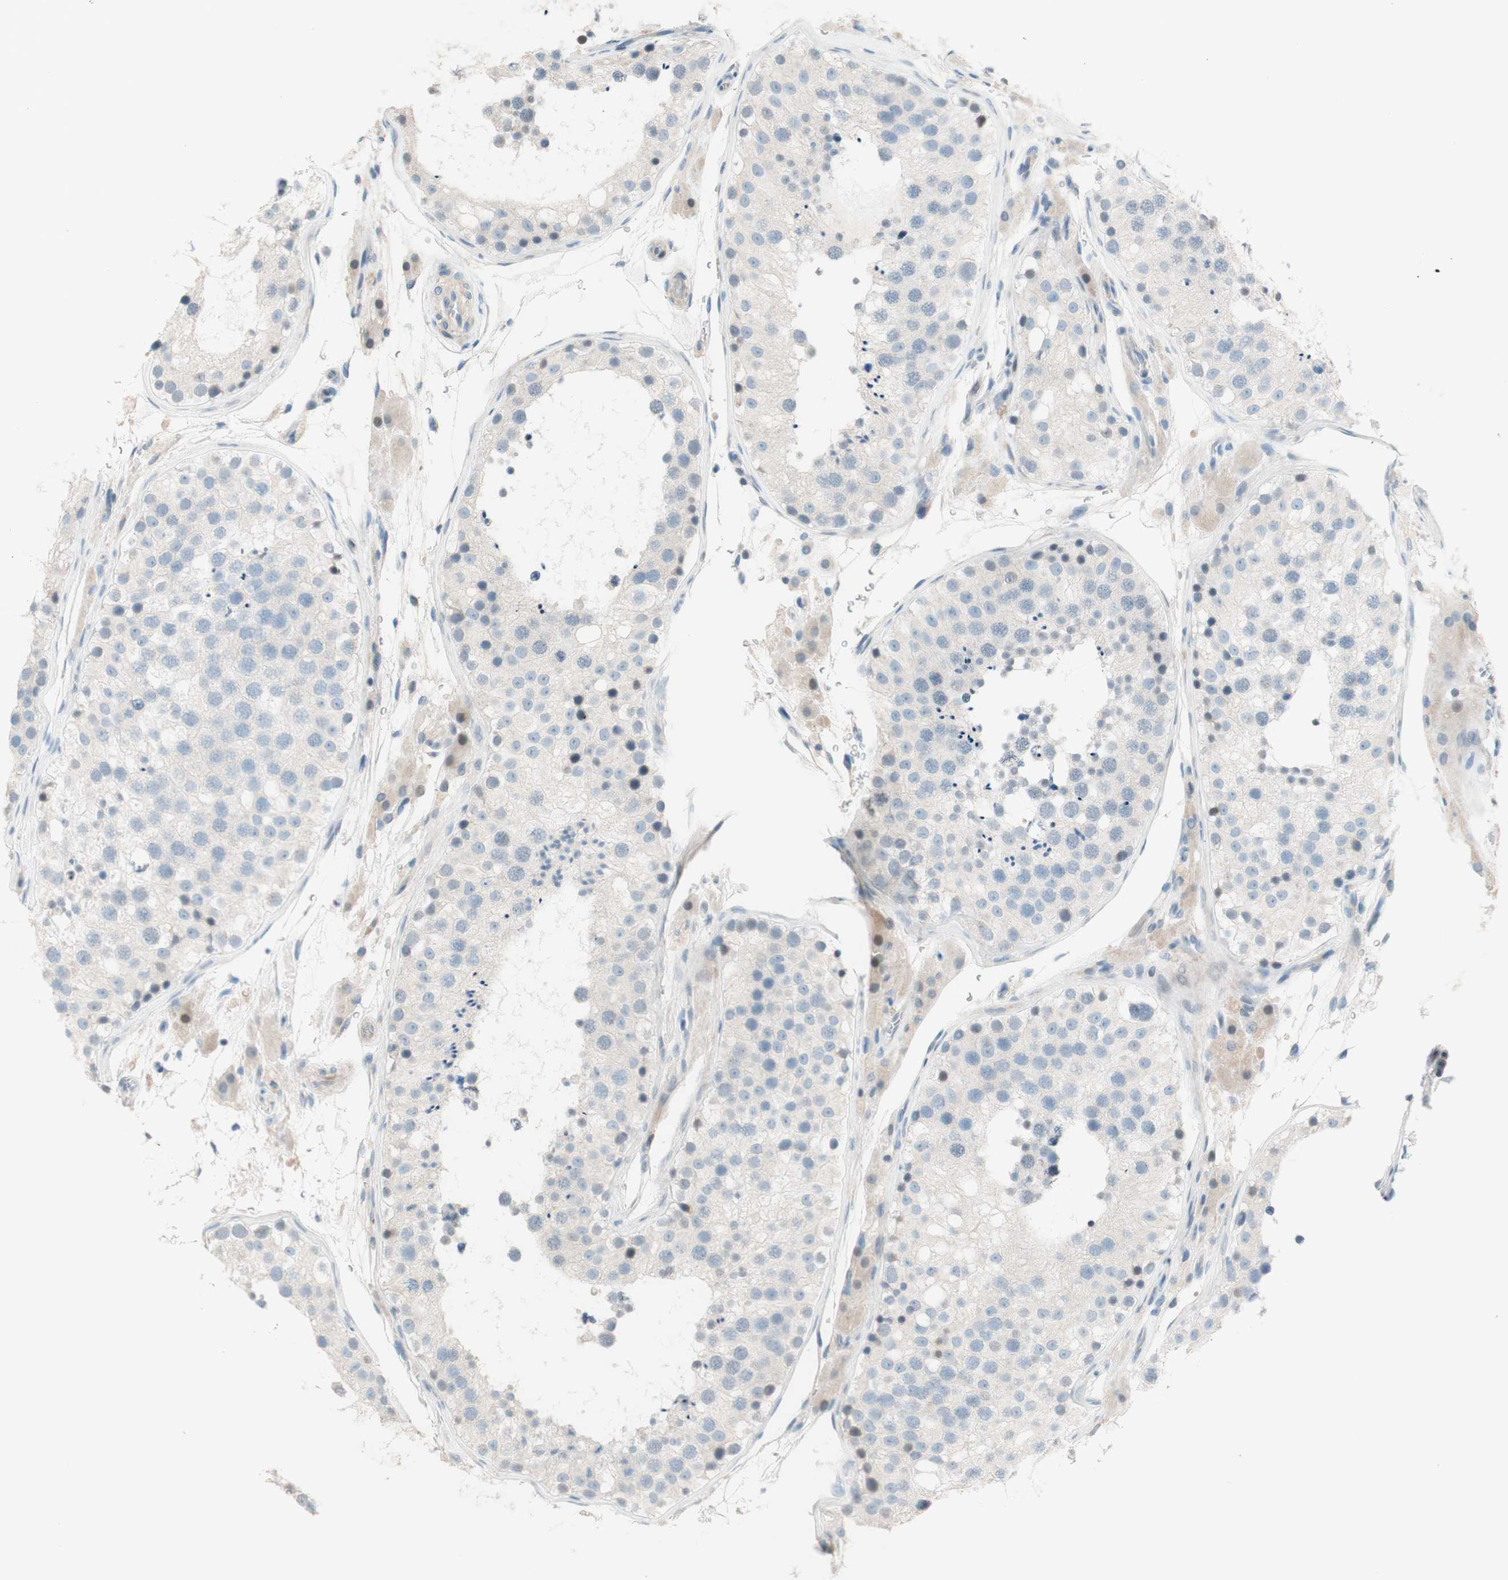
{"staining": {"intensity": "weak", "quantity": "<25%", "location": "nuclear"}, "tissue": "testis", "cell_type": "Cells in seminiferous ducts", "image_type": "normal", "snomed": [{"axis": "morphology", "description": "Normal tissue, NOS"}, {"axis": "topography", "description": "Testis"}], "caption": "An IHC photomicrograph of normal testis is shown. There is no staining in cells in seminiferous ducts of testis.", "gene": "JPH1", "patient": {"sex": "male", "age": 26}}